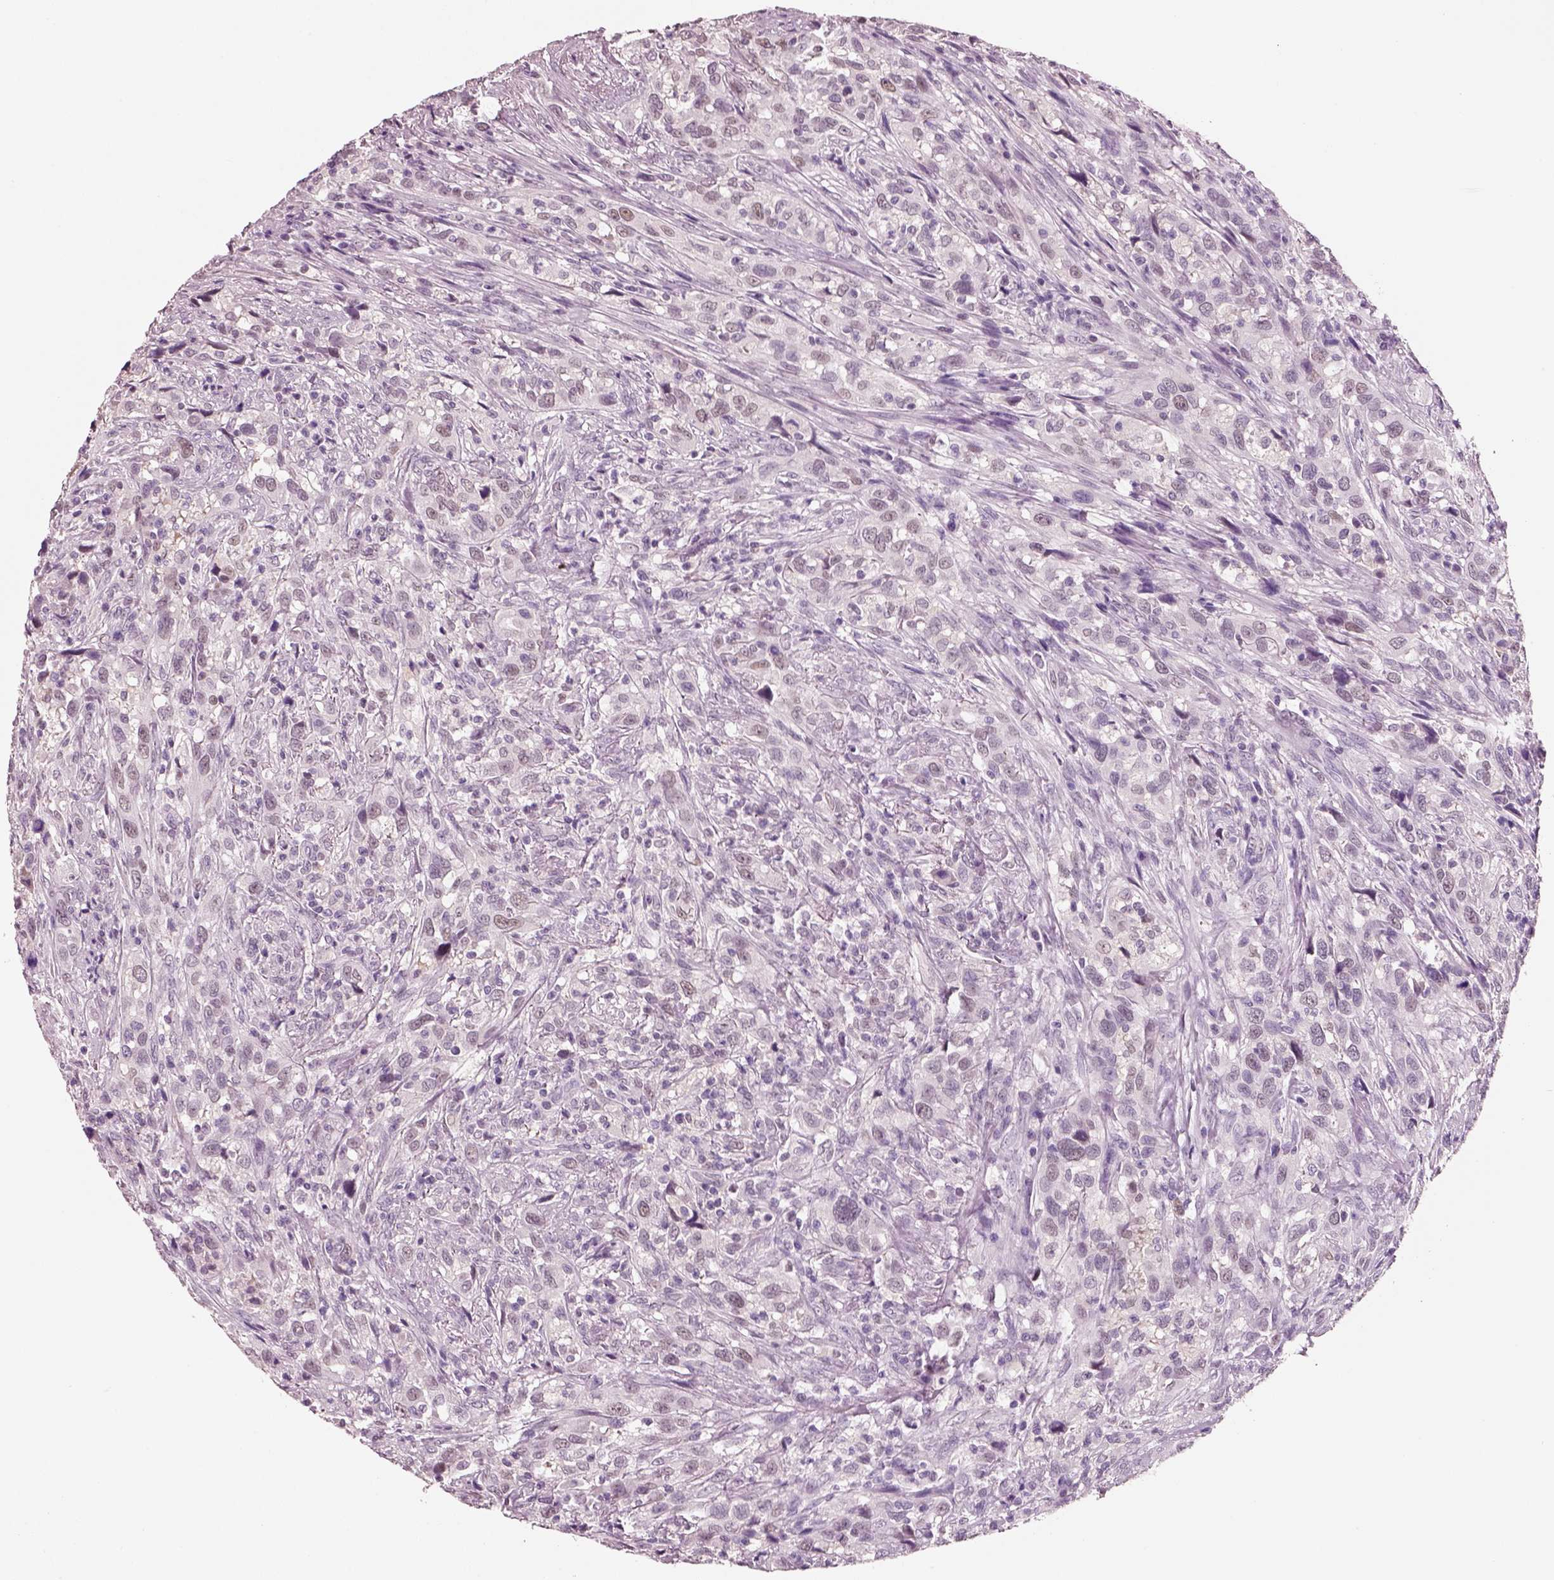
{"staining": {"intensity": "weak", "quantity": "25%-75%", "location": "nuclear"}, "tissue": "urothelial cancer", "cell_type": "Tumor cells", "image_type": "cancer", "snomed": [{"axis": "morphology", "description": "Urothelial carcinoma, NOS"}, {"axis": "morphology", "description": "Urothelial carcinoma, High grade"}, {"axis": "topography", "description": "Urinary bladder"}], "caption": "Immunohistochemistry (IHC) of urothelial cancer displays low levels of weak nuclear positivity in approximately 25%-75% of tumor cells.", "gene": "ELSPBP1", "patient": {"sex": "female", "age": 64}}